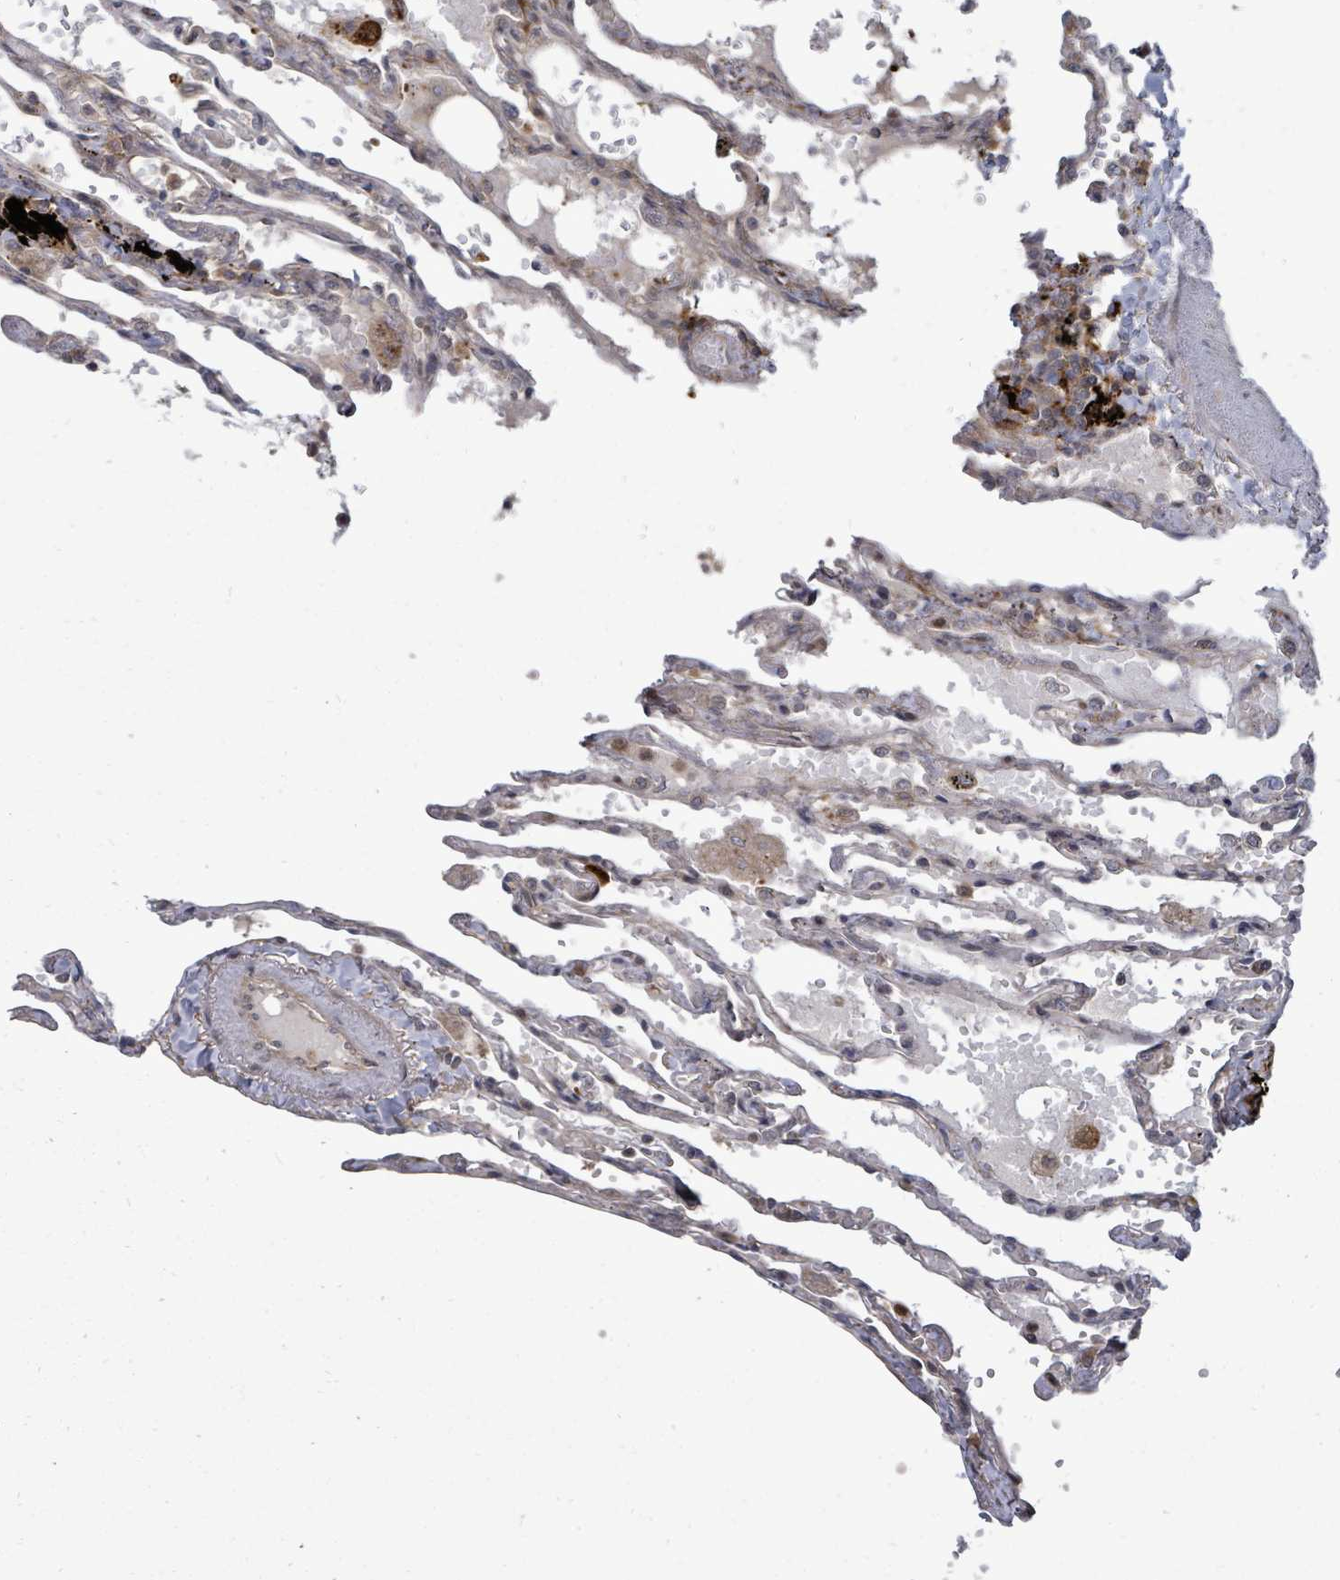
{"staining": {"intensity": "moderate", "quantity": "25%-75%", "location": "cytoplasmic/membranous"}, "tissue": "lung", "cell_type": "Alveolar cells", "image_type": "normal", "snomed": [{"axis": "morphology", "description": "Normal tissue, NOS"}, {"axis": "topography", "description": "Lung"}], "caption": "This photomicrograph displays unremarkable lung stained with immunohistochemistry (IHC) to label a protein in brown. The cytoplasmic/membranous of alveolar cells show moderate positivity for the protein. Nuclei are counter-stained blue.", "gene": "EIF3CL", "patient": {"sex": "female", "age": 67}}